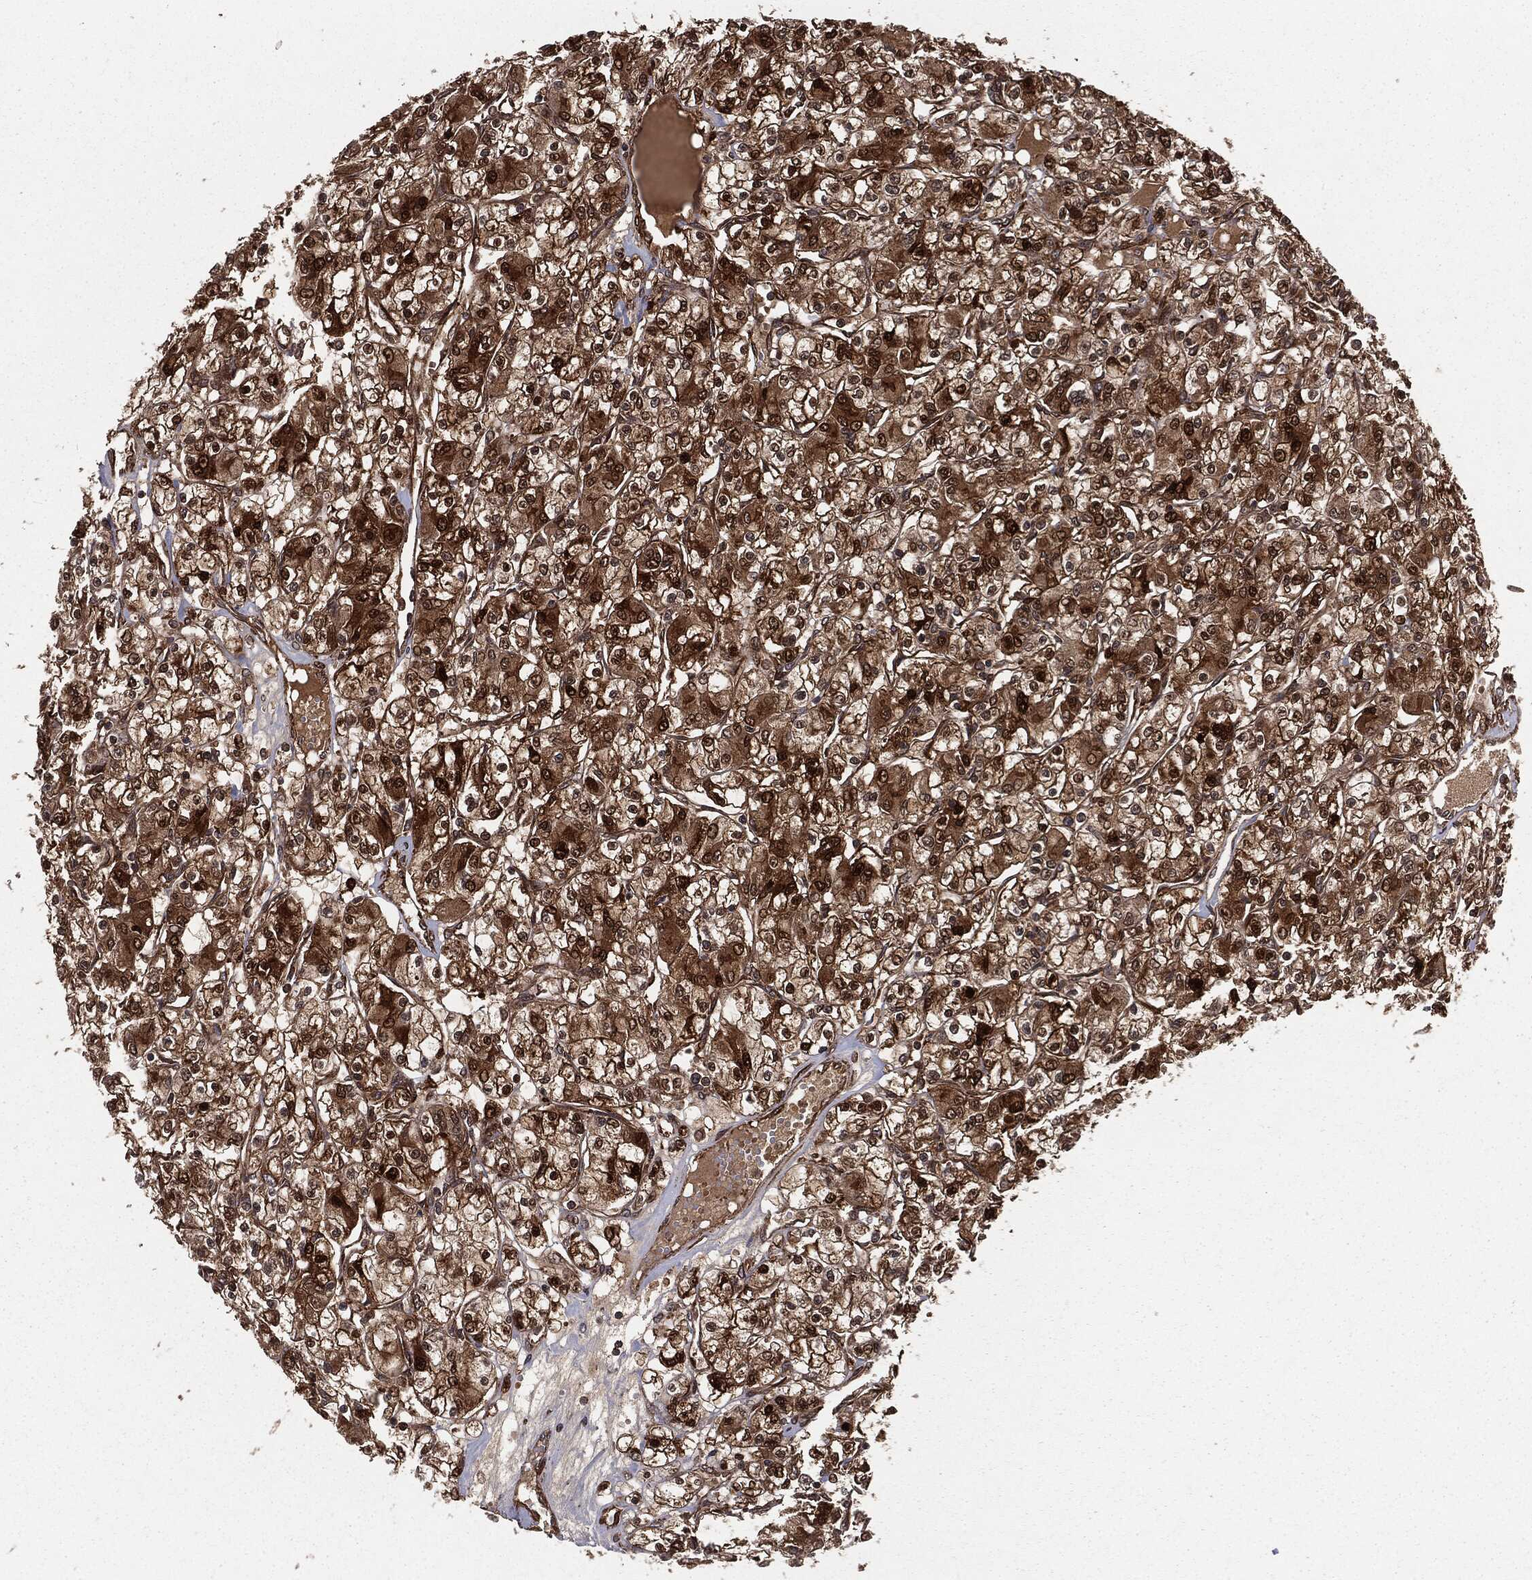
{"staining": {"intensity": "strong", "quantity": ">75%", "location": "cytoplasmic/membranous,nuclear"}, "tissue": "renal cancer", "cell_type": "Tumor cells", "image_type": "cancer", "snomed": [{"axis": "morphology", "description": "Adenocarcinoma, NOS"}, {"axis": "topography", "description": "Kidney"}], "caption": "High-magnification brightfield microscopy of renal cancer stained with DAB (brown) and counterstained with hematoxylin (blue). tumor cells exhibit strong cytoplasmic/membranous and nuclear staining is appreciated in about>75% of cells.", "gene": "RANBP9", "patient": {"sex": "female", "age": 59}}